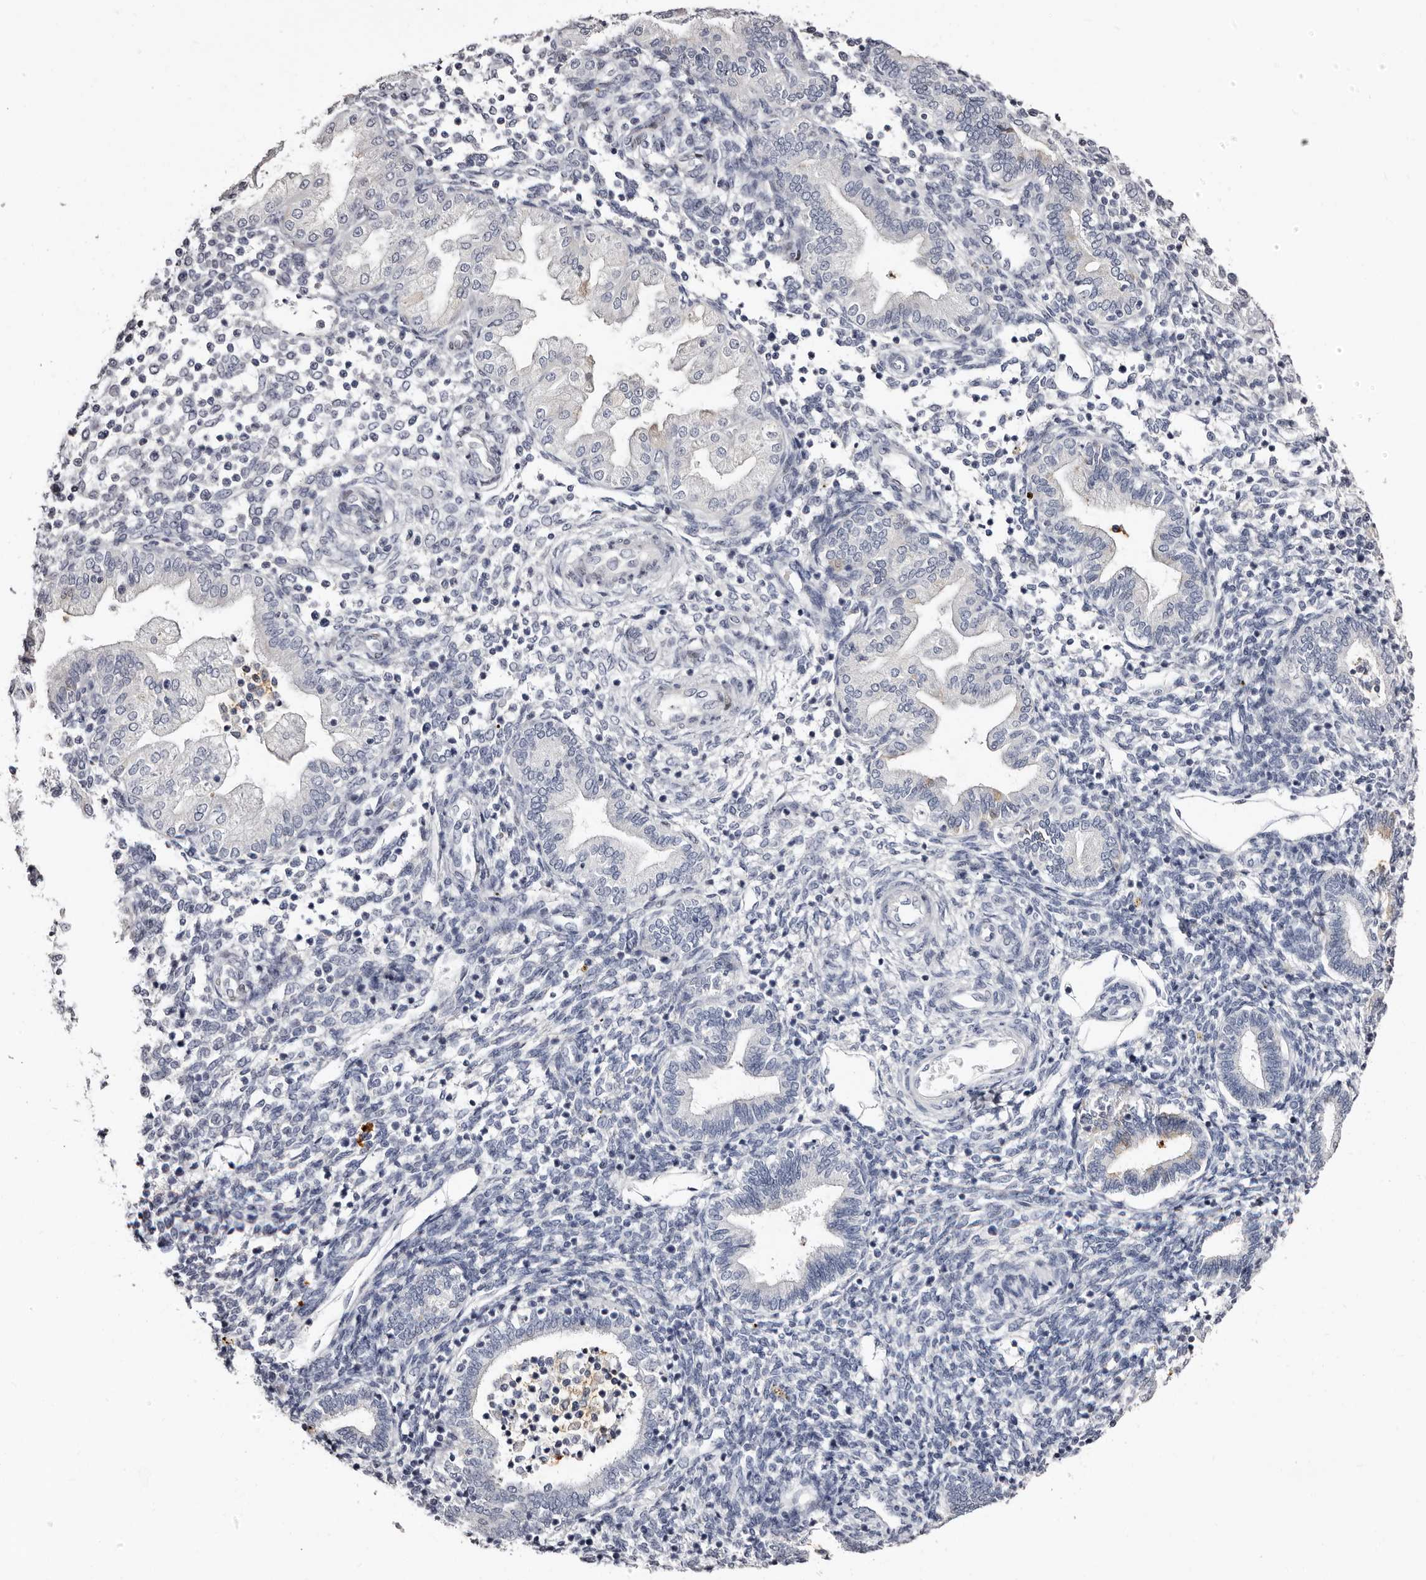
{"staining": {"intensity": "negative", "quantity": "none", "location": "none"}, "tissue": "endometrium", "cell_type": "Cells in endometrial stroma", "image_type": "normal", "snomed": [{"axis": "morphology", "description": "Normal tissue, NOS"}, {"axis": "topography", "description": "Endometrium"}], "caption": "Immunohistochemistry (IHC) image of benign endometrium: endometrium stained with DAB exhibits no significant protein positivity in cells in endometrial stroma.", "gene": "TBC1D22B", "patient": {"sex": "female", "age": 53}}